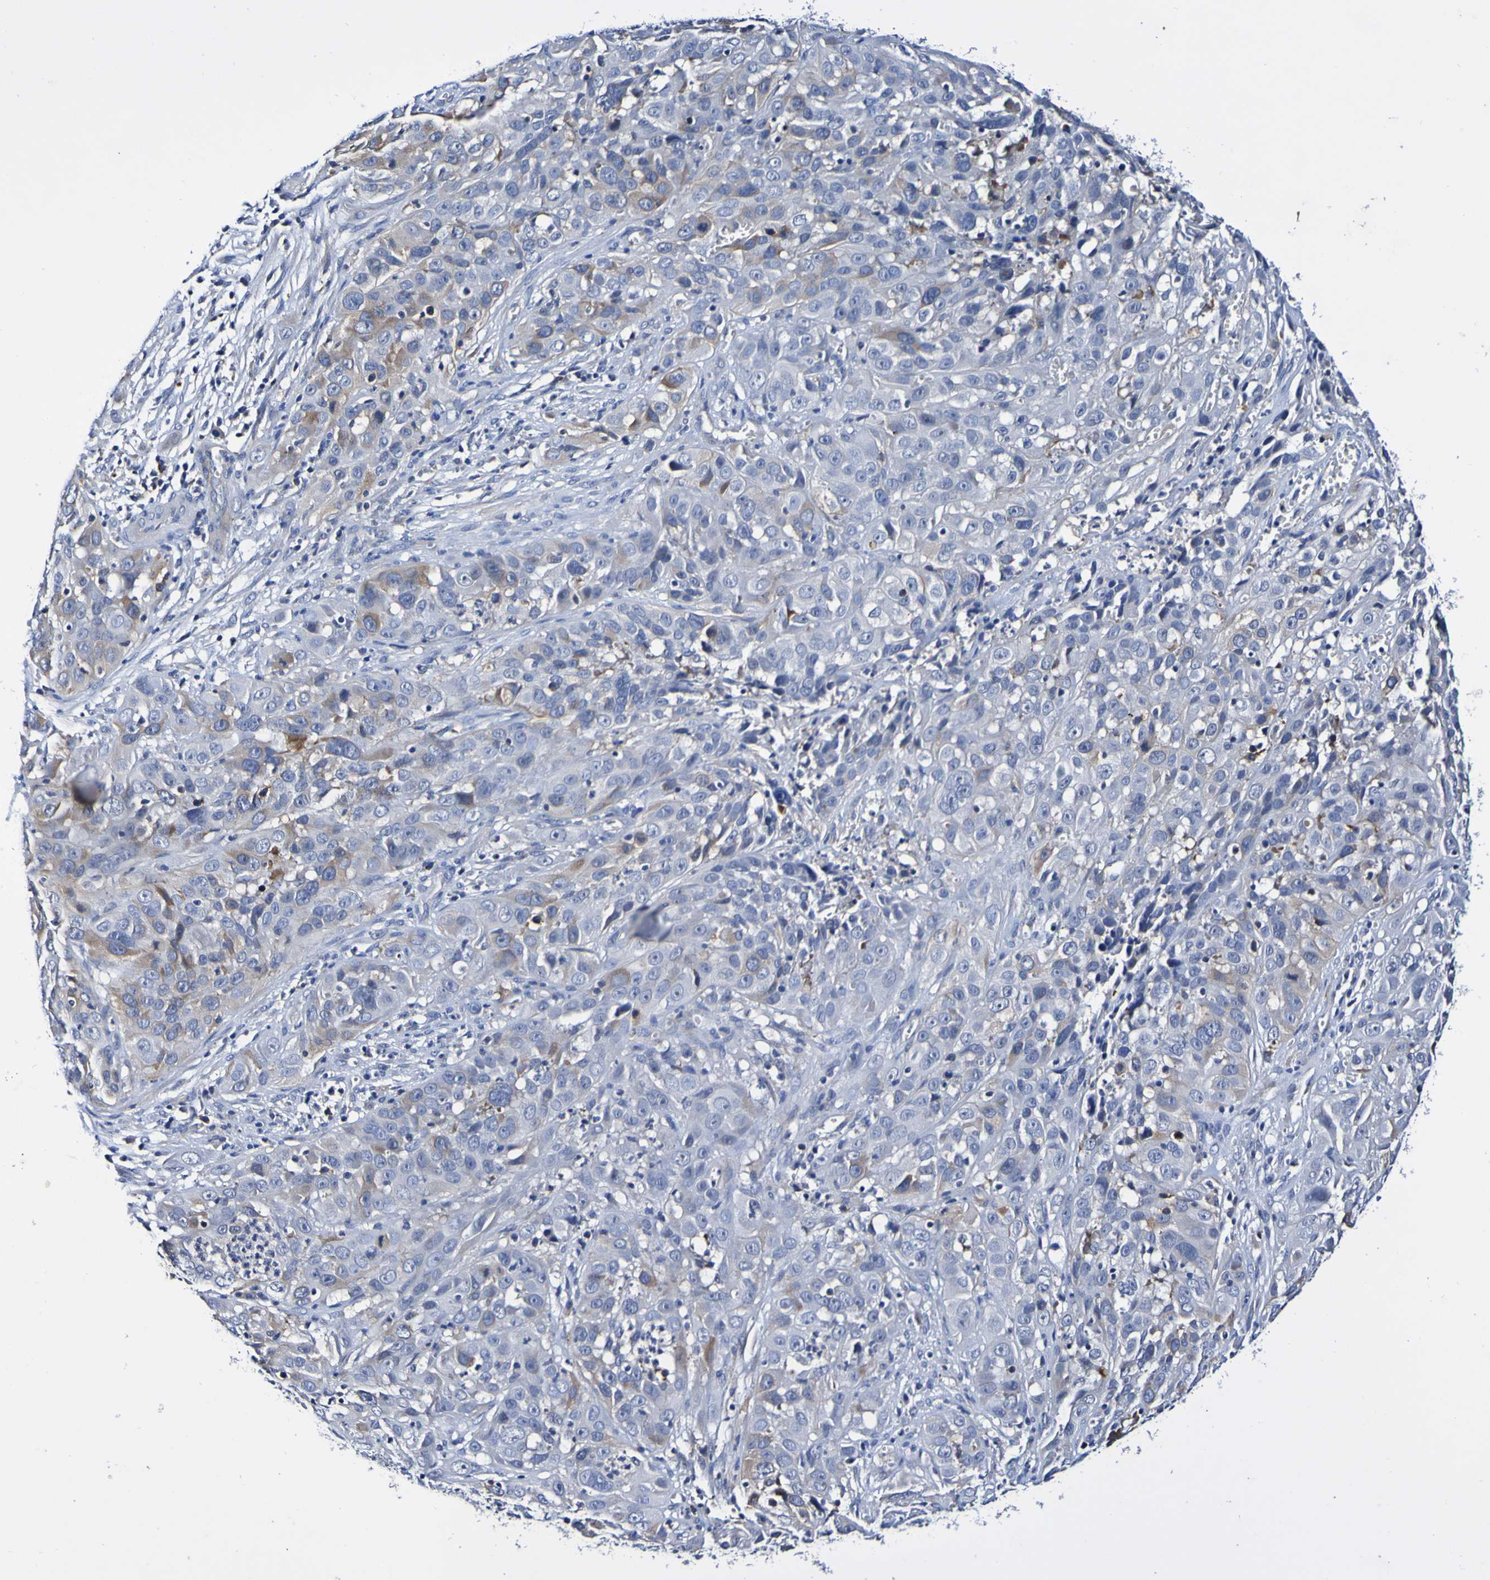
{"staining": {"intensity": "moderate", "quantity": "<25%", "location": "cytoplasmic/membranous"}, "tissue": "cervical cancer", "cell_type": "Tumor cells", "image_type": "cancer", "snomed": [{"axis": "morphology", "description": "Squamous cell carcinoma, NOS"}, {"axis": "topography", "description": "Cervix"}], "caption": "IHC image of human cervical cancer (squamous cell carcinoma) stained for a protein (brown), which displays low levels of moderate cytoplasmic/membranous positivity in about <25% of tumor cells.", "gene": "ACVR1C", "patient": {"sex": "female", "age": 32}}